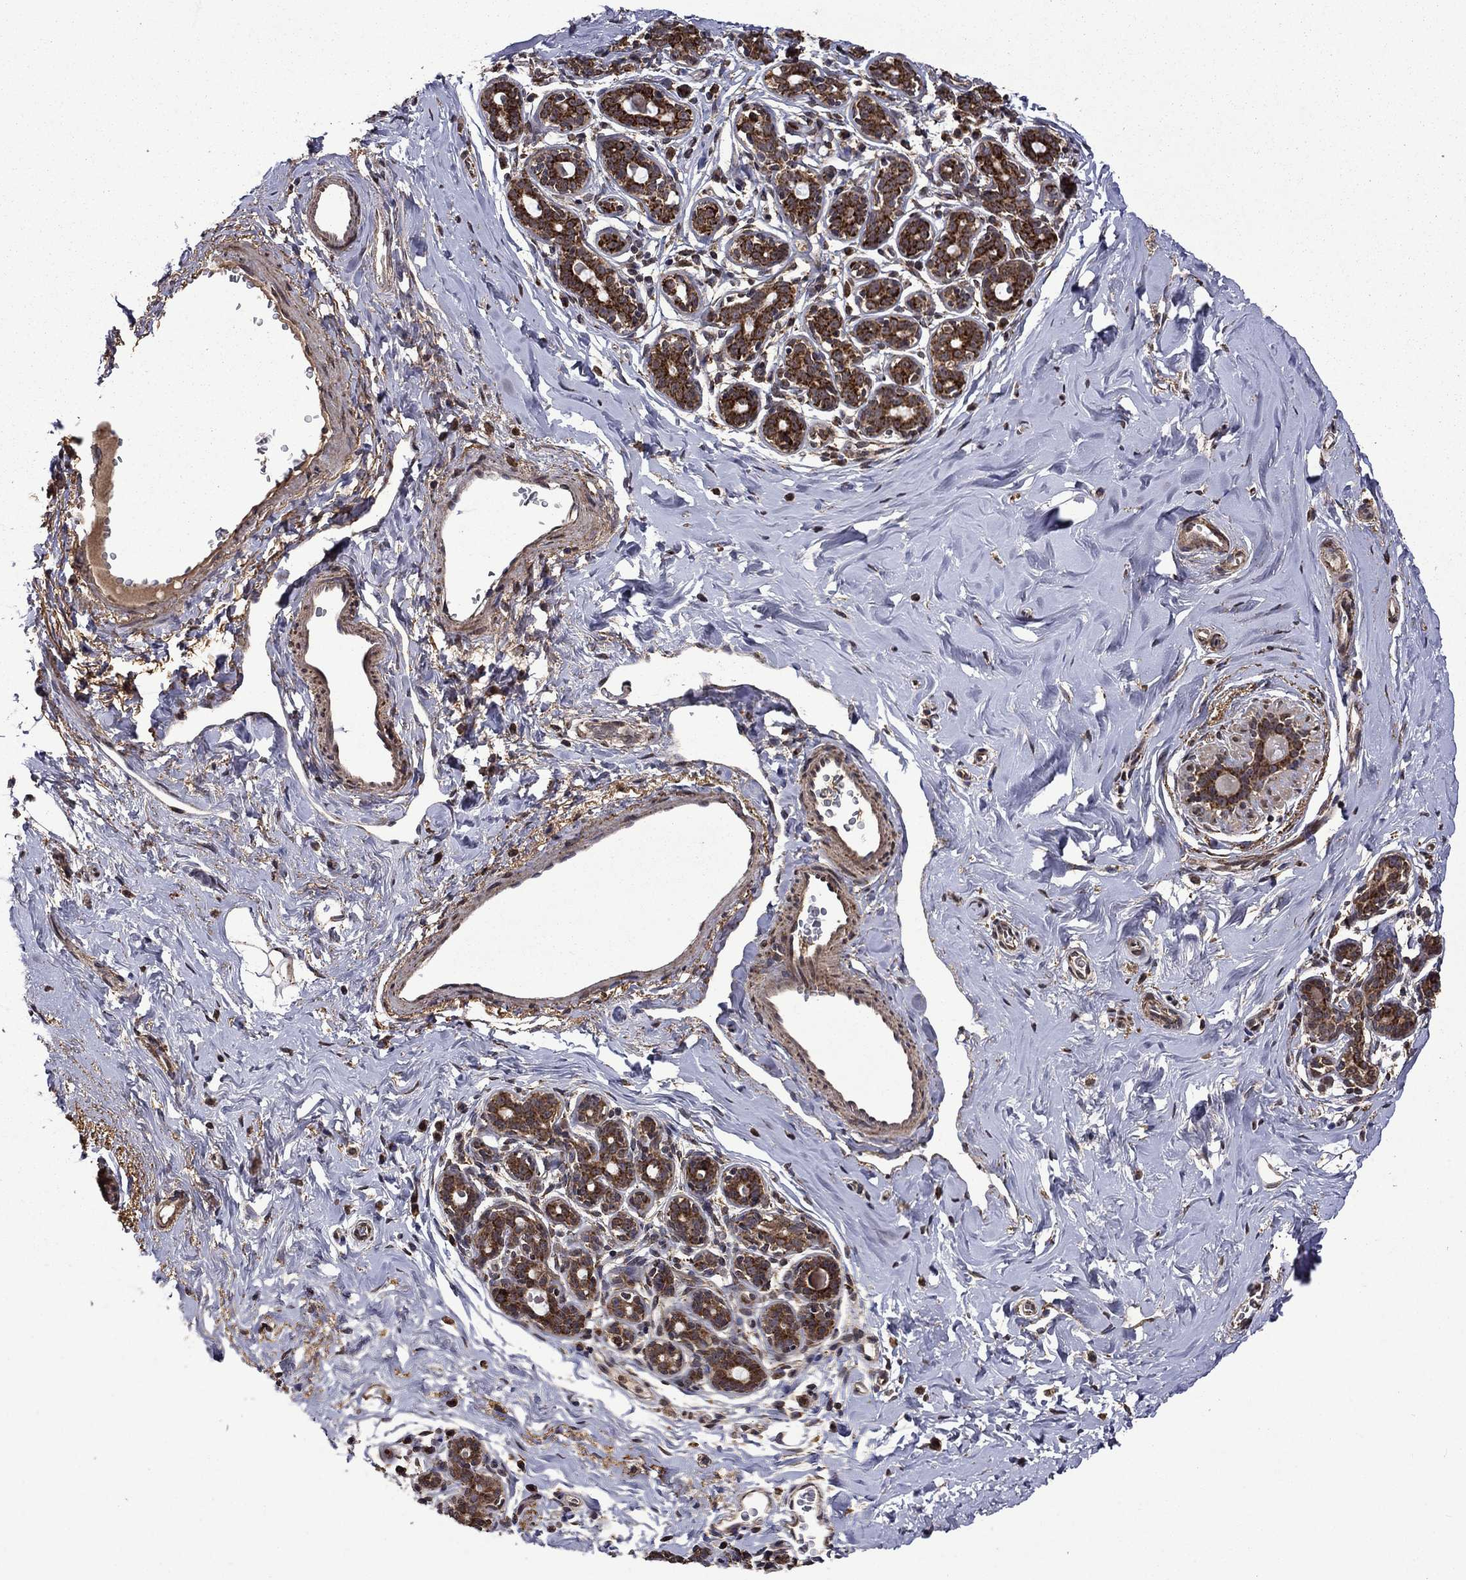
{"staining": {"intensity": "weak", "quantity": ">75%", "location": "cytoplasmic/membranous"}, "tissue": "breast", "cell_type": "Adipocytes", "image_type": "normal", "snomed": [{"axis": "morphology", "description": "Normal tissue, NOS"}, {"axis": "topography", "description": "Skin"}, {"axis": "topography", "description": "Breast"}], "caption": "Protein expression analysis of normal breast exhibits weak cytoplasmic/membranous positivity in approximately >75% of adipocytes.", "gene": "ITM2B", "patient": {"sex": "female", "age": 43}}